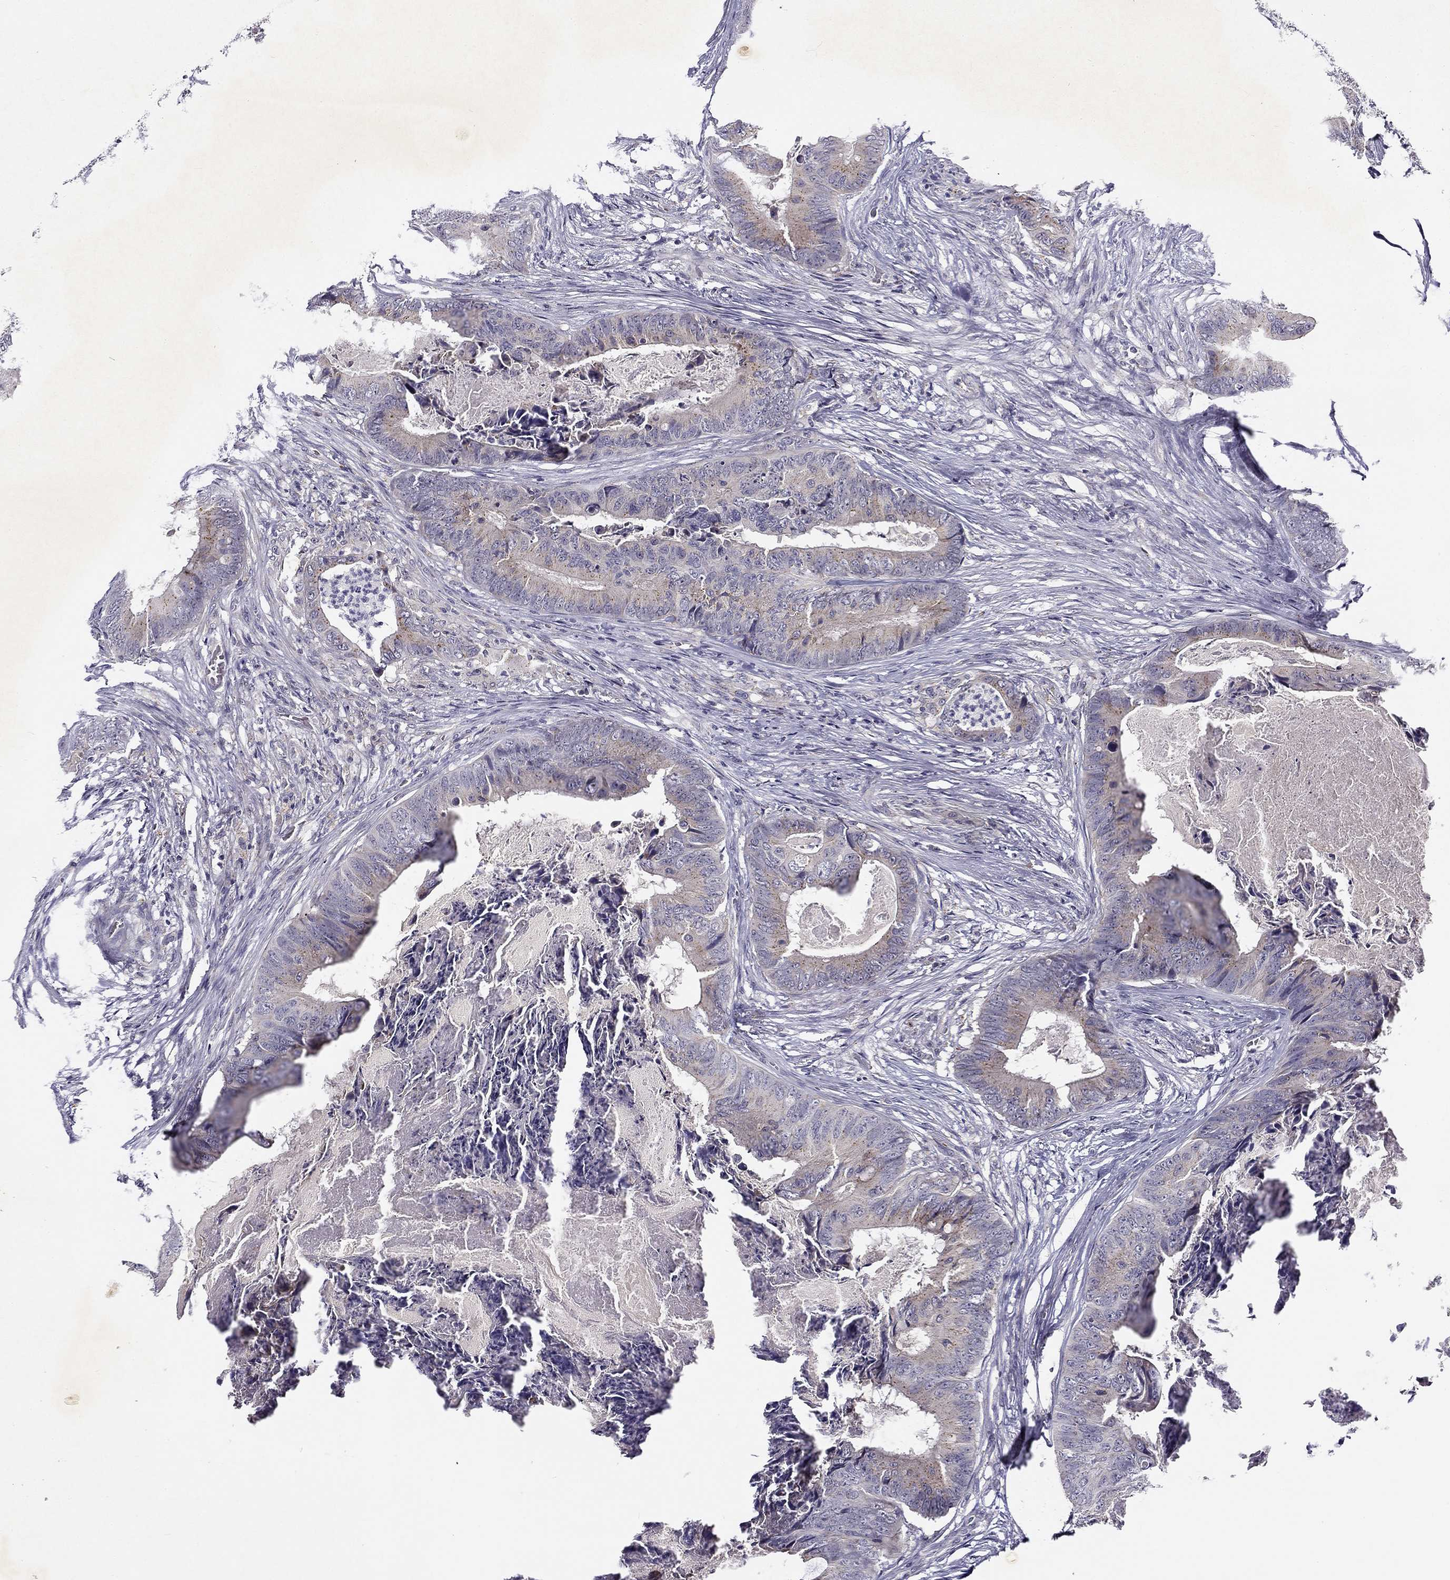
{"staining": {"intensity": "weak", "quantity": "<25%", "location": "cytoplasmic/membranous"}, "tissue": "colorectal cancer", "cell_type": "Tumor cells", "image_type": "cancer", "snomed": [{"axis": "morphology", "description": "Adenocarcinoma, NOS"}, {"axis": "topography", "description": "Colon"}], "caption": "A photomicrograph of human colorectal adenocarcinoma is negative for staining in tumor cells.", "gene": "CNR1", "patient": {"sex": "male", "age": 84}}